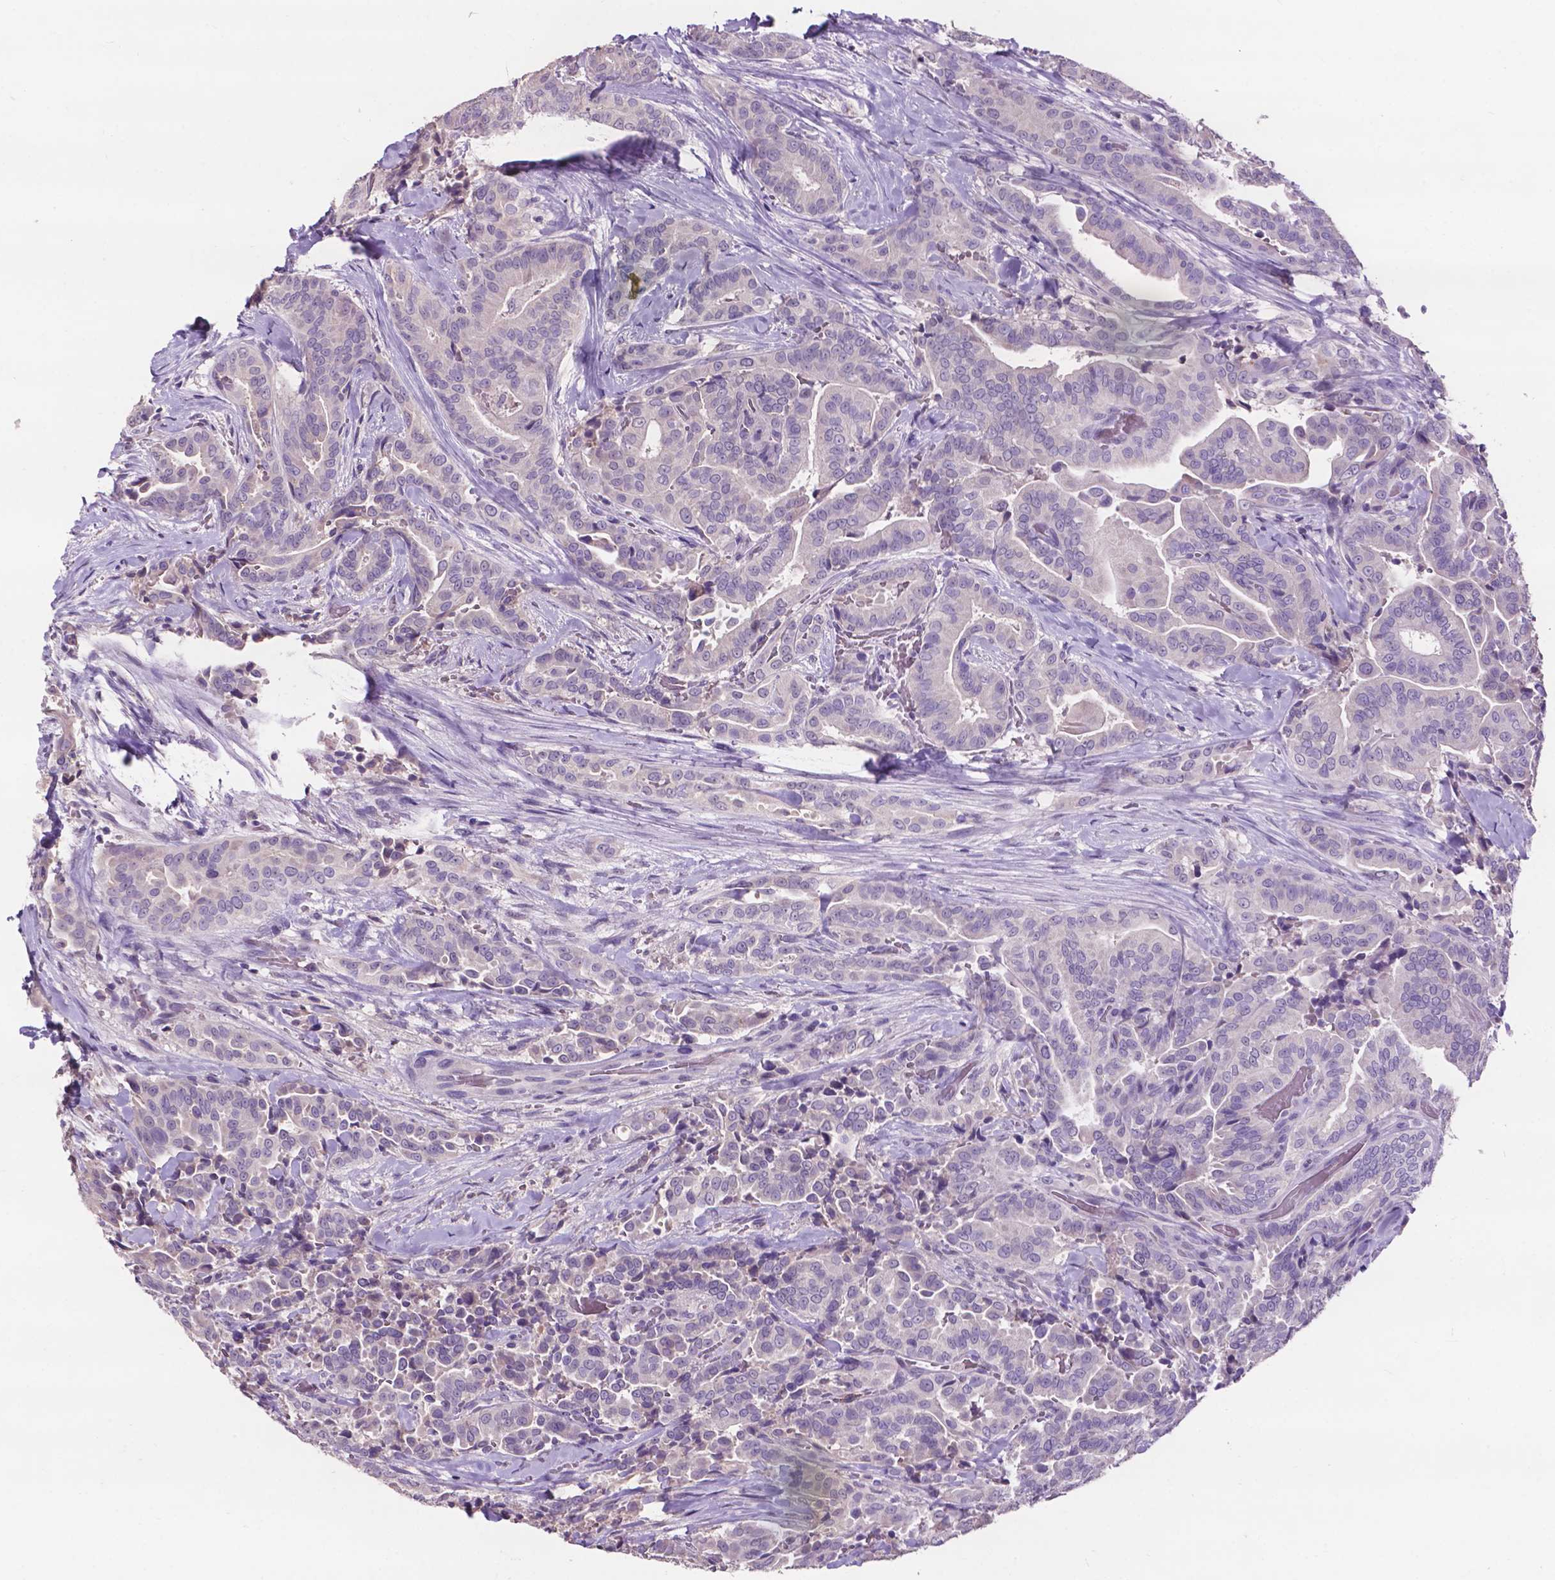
{"staining": {"intensity": "negative", "quantity": "none", "location": "none"}, "tissue": "thyroid cancer", "cell_type": "Tumor cells", "image_type": "cancer", "snomed": [{"axis": "morphology", "description": "Papillary adenocarcinoma, NOS"}, {"axis": "topography", "description": "Thyroid gland"}], "caption": "Thyroid cancer stained for a protein using immunohistochemistry displays no expression tumor cells.", "gene": "PLSCR1", "patient": {"sex": "male", "age": 61}}